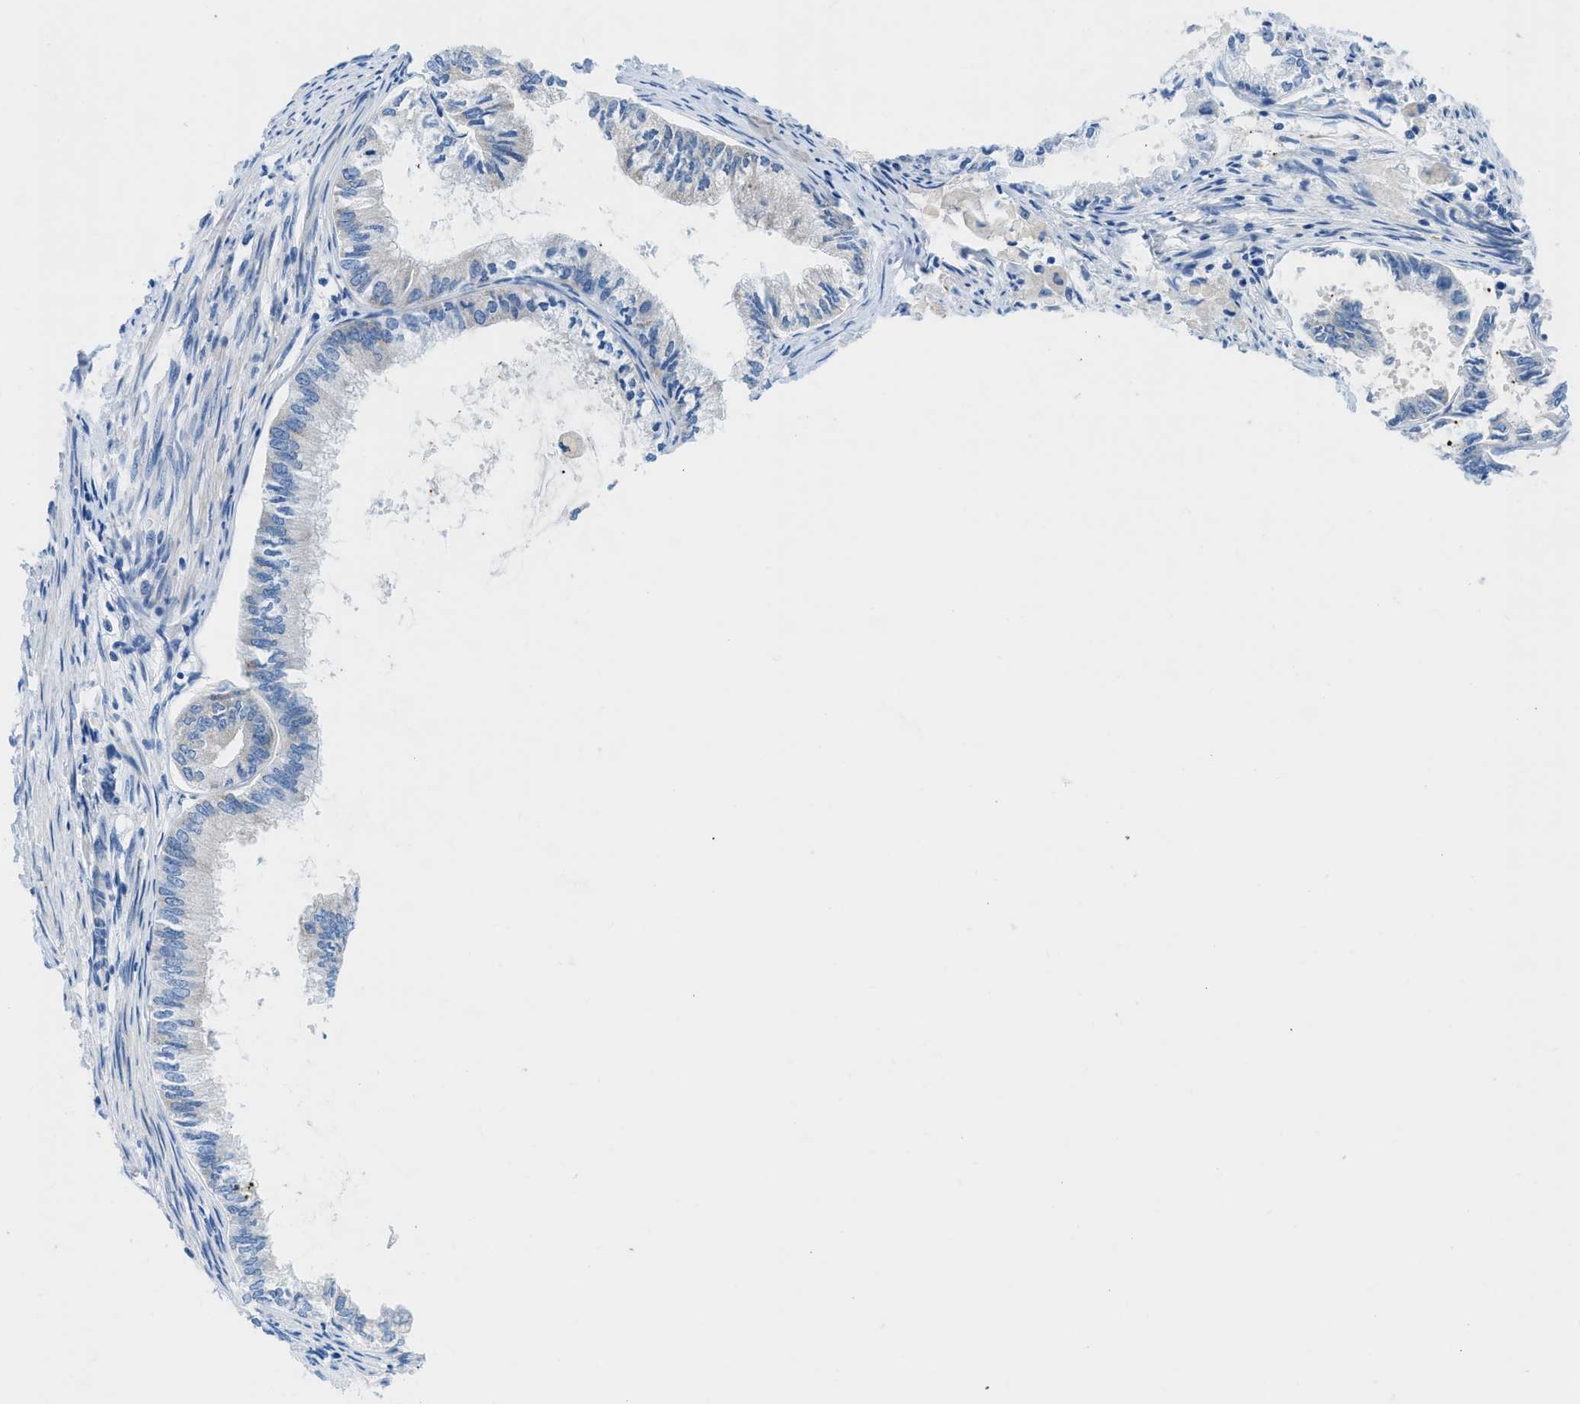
{"staining": {"intensity": "negative", "quantity": "none", "location": "none"}, "tissue": "endometrial cancer", "cell_type": "Tumor cells", "image_type": "cancer", "snomed": [{"axis": "morphology", "description": "Adenocarcinoma, NOS"}, {"axis": "topography", "description": "Endometrium"}], "caption": "Immunohistochemical staining of endometrial adenocarcinoma displays no significant staining in tumor cells.", "gene": "XCR1", "patient": {"sex": "female", "age": 86}}